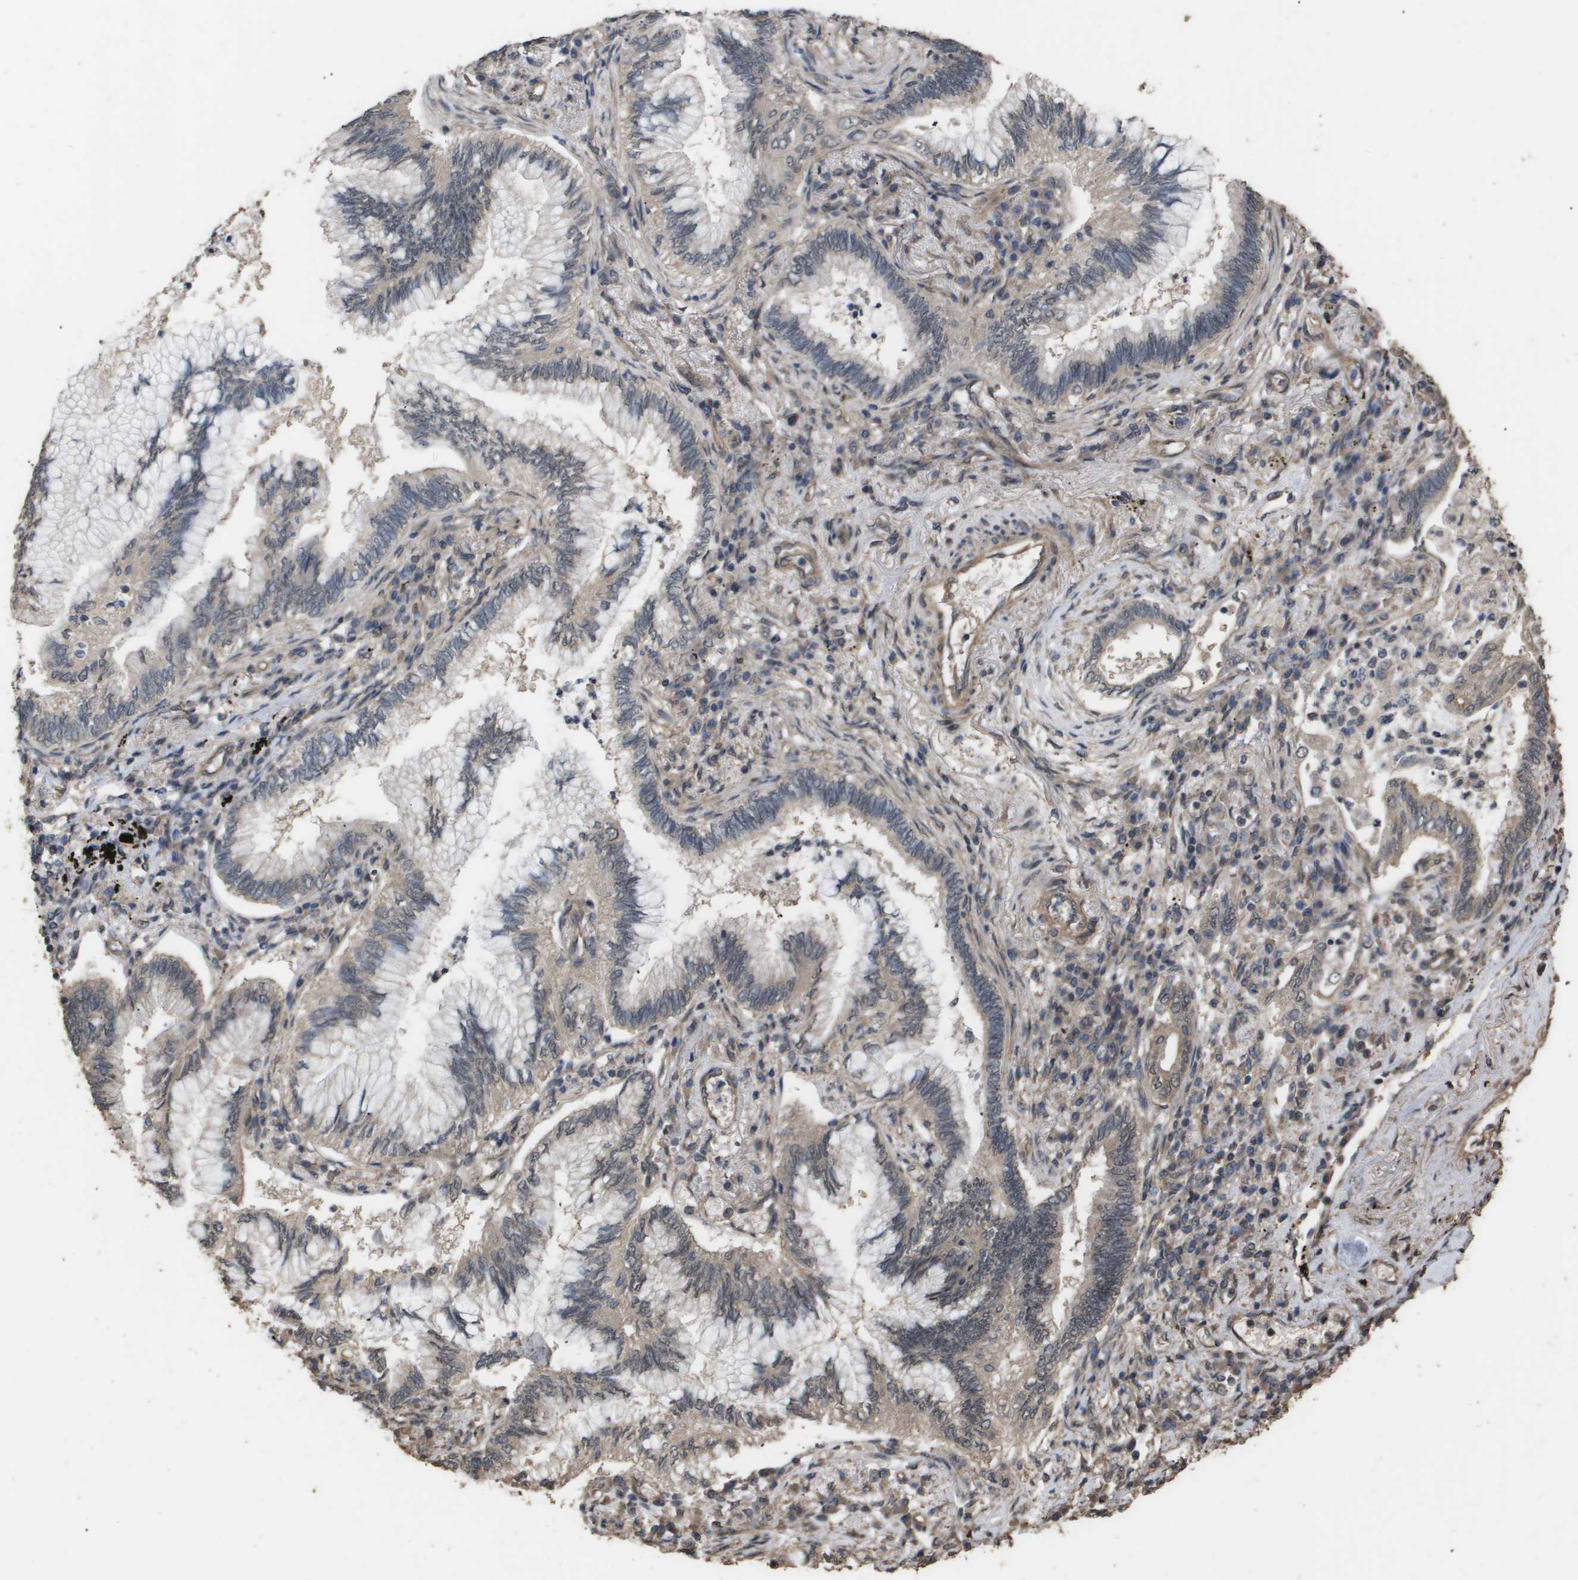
{"staining": {"intensity": "weak", "quantity": "25%-75%", "location": "cytoplasmic/membranous"}, "tissue": "lung cancer", "cell_type": "Tumor cells", "image_type": "cancer", "snomed": [{"axis": "morphology", "description": "Normal tissue, NOS"}, {"axis": "morphology", "description": "Adenocarcinoma, NOS"}, {"axis": "topography", "description": "Bronchus"}, {"axis": "topography", "description": "Lung"}], "caption": "IHC staining of lung cancer (adenocarcinoma), which demonstrates low levels of weak cytoplasmic/membranous positivity in approximately 25%-75% of tumor cells indicating weak cytoplasmic/membranous protein staining. The staining was performed using DAB (brown) for protein detection and nuclei were counterstained in hematoxylin (blue).", "gene": "CUL5", "patient": {"sex": "female", "age": 70}}